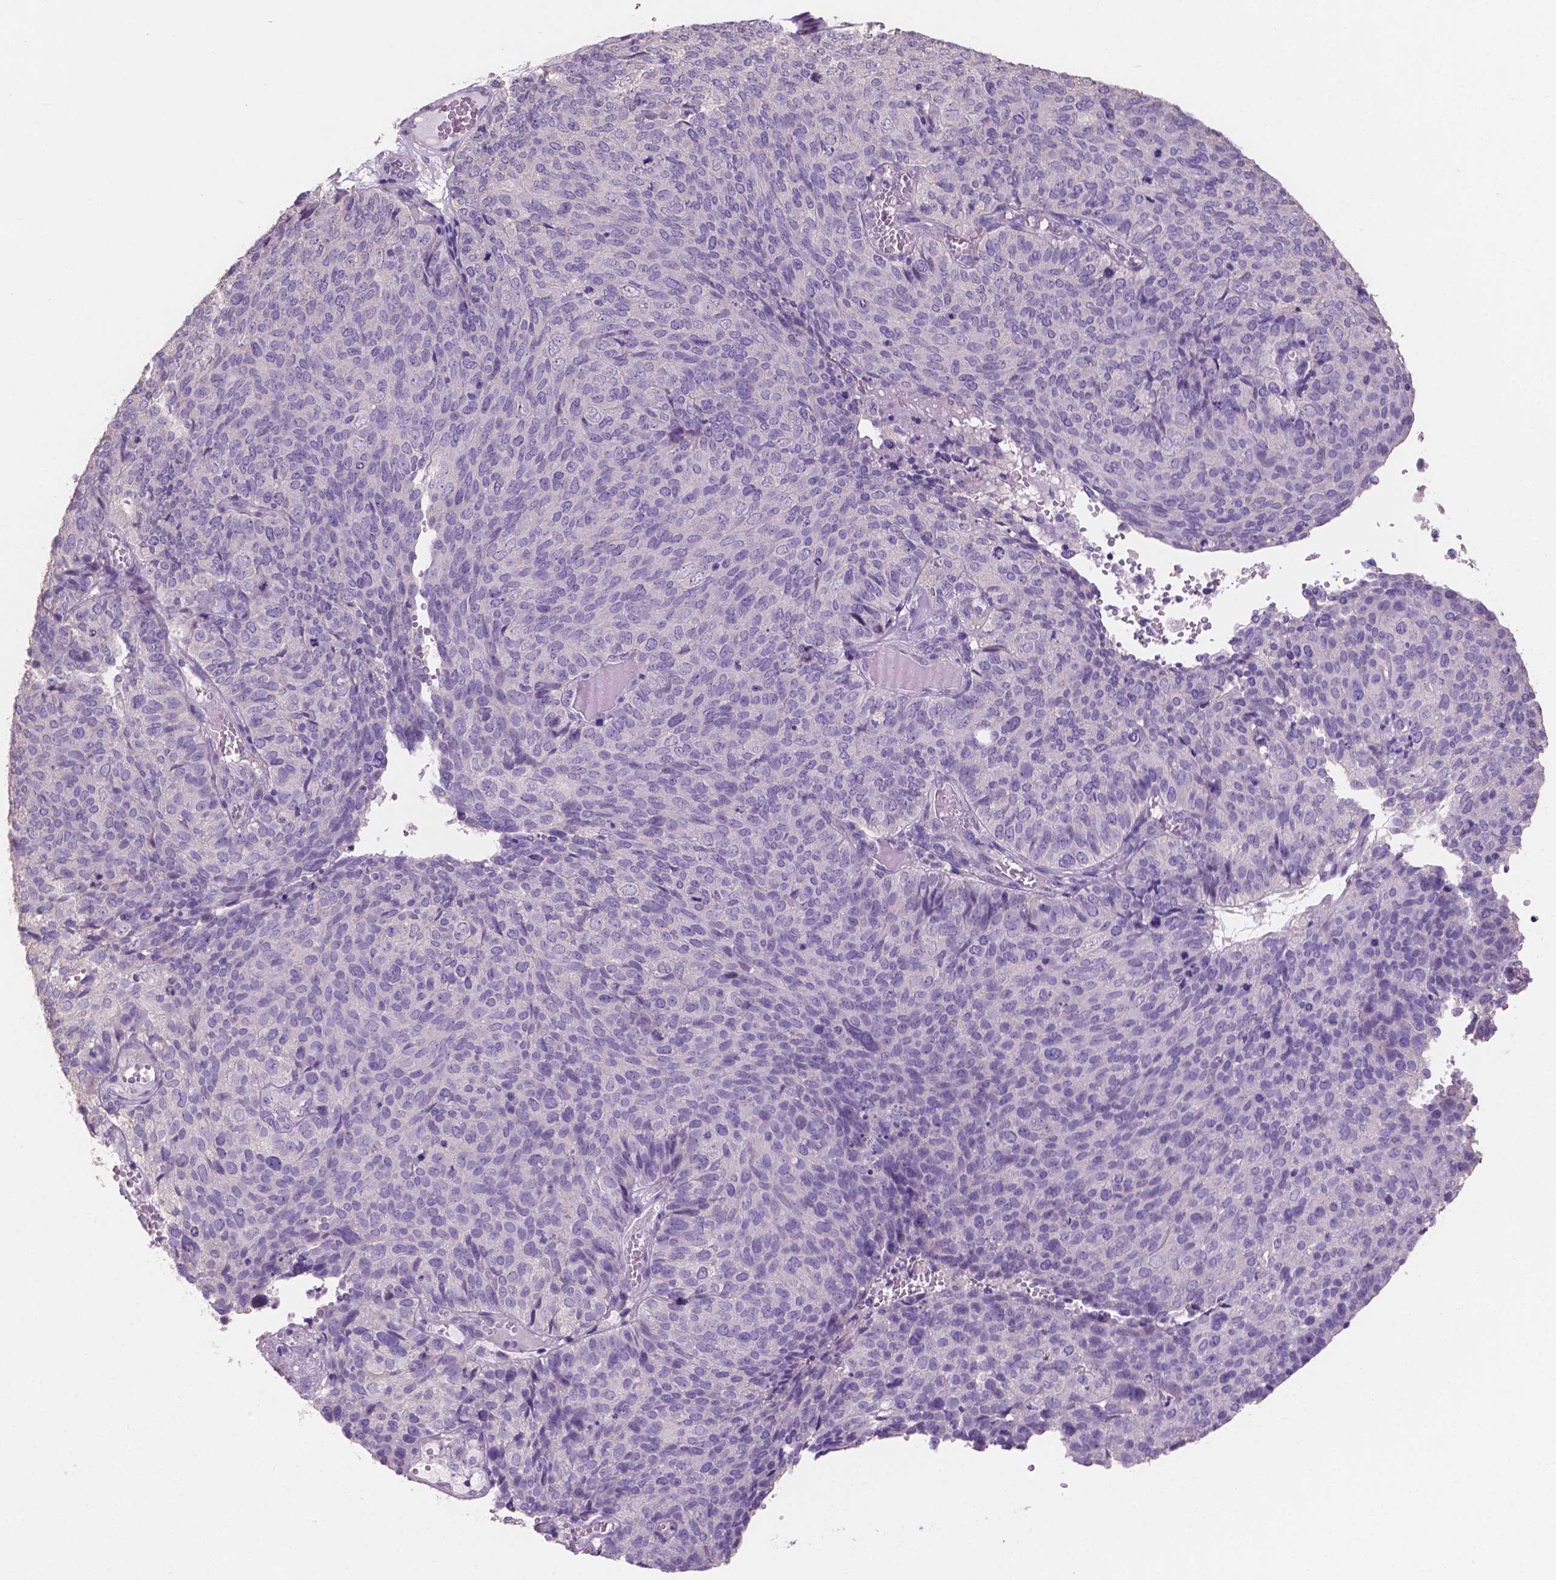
{"staining": {"intensity": "negative", "quantity": "none", "location": "none"}, "tissue": "ovarian cancer", "cell_type": "Tumor cells", "image_type": "cancer", "snomed": [{"axis": "morphology", "description": "Carcinoma, endometroid"}, {"axis": "topography", "description": "Ovary"}], "caption": "This is a photomicrograph of immunohistochemistry (IHC) staining of ovarian endometroid carcinoma, which shows no staining in tumor cells.", "gene": "SBSN", "patient": {"sex": "female", "age": 58}}